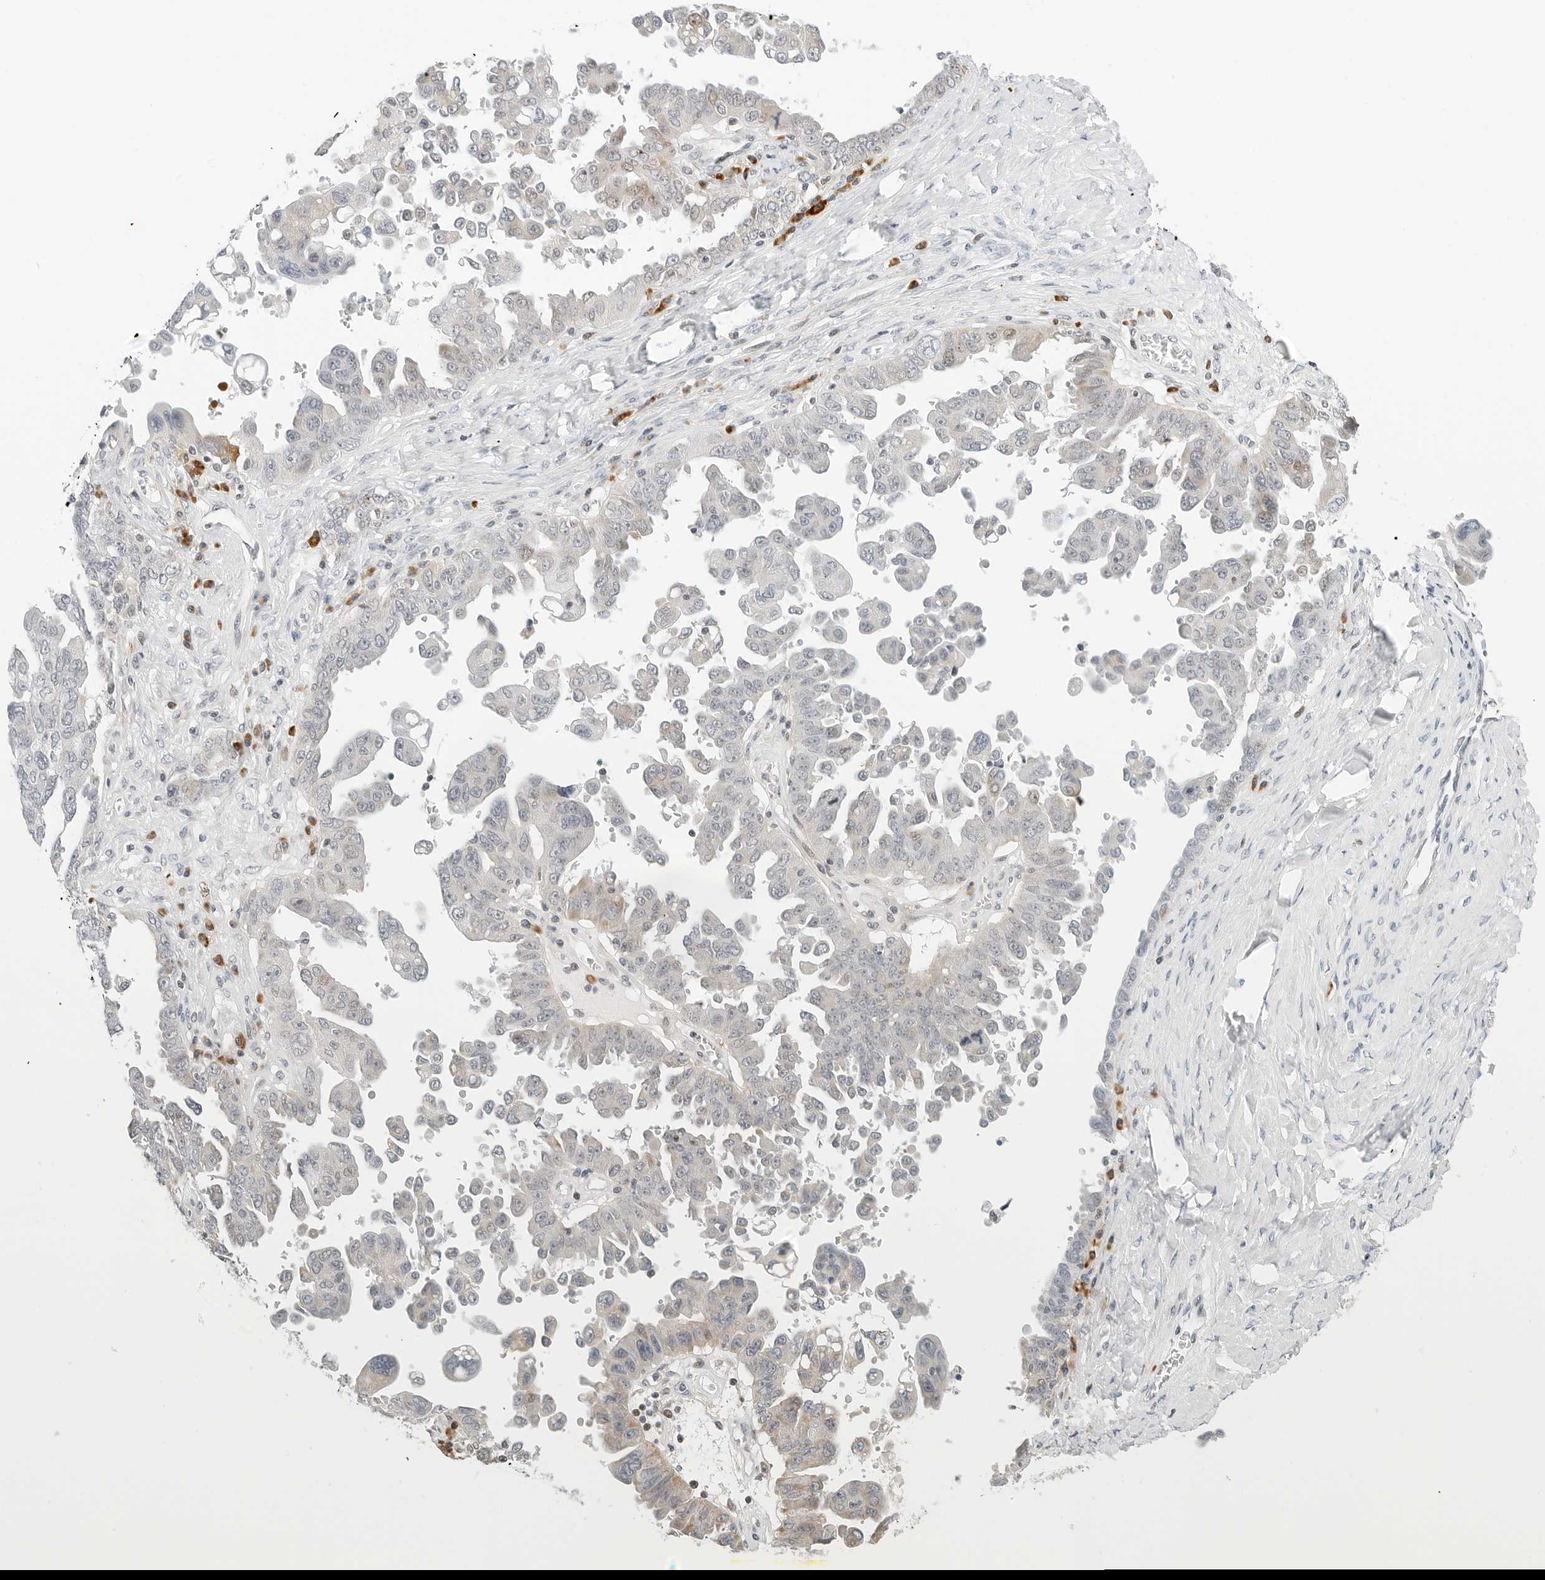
{"staining": {"intensity": "negative", "quantity": "none", "location": "none"}, "tissue": "ovarian cancer", "cell_type": "Tumor cells", "image_type": "cancer", "snomed": [{"axis": "morphology", "description": "Carcinoma, endometroid"}, {"axis": "topography", "description": "Ovary"}], "caption": "A histopathology image of human endometroid carcinoma (ovarian) is negative for staining in tumor cells.", "gene": "PARP10", "patient": {"sex": "female", "age": 62}}